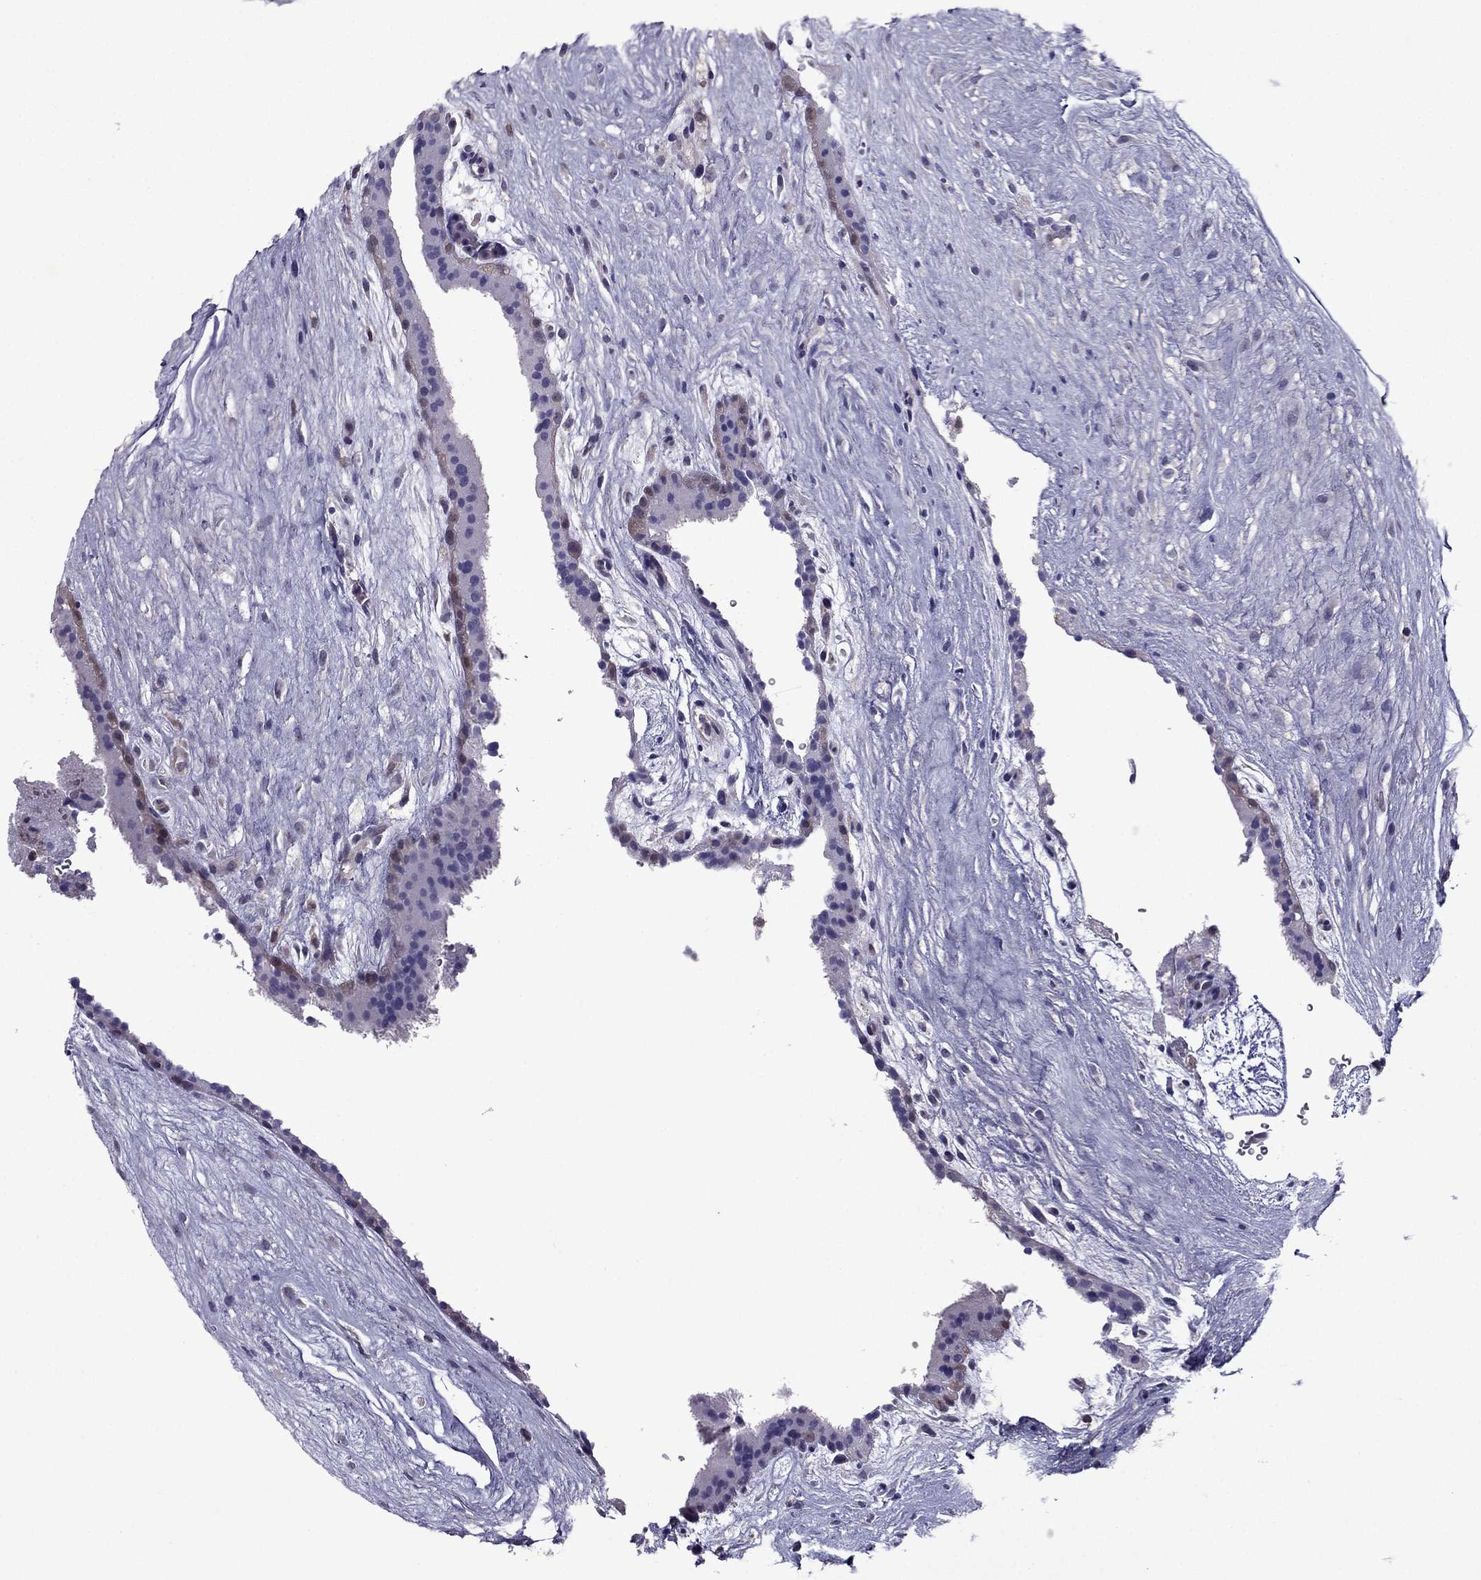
{"staining": {"intensity": "weak", "quantity": "25%-75%", "location": "nuclear"}, "tissue": "placenta", "cell_type": "Decidual cells", "image_type": "normal", "snomed": [{"axis": "morphology", "description": "Normal tissue, NOS"}, {"axis": "topography", "description": "Placenta"}], "caption": "Brown immunohistochemical staining in normal placenta reveals weak nuclear positivity in approximately 25%-75% of decidual cells.", "gene": "CDK5", "patient": {"sex": "female", "age": 19}}